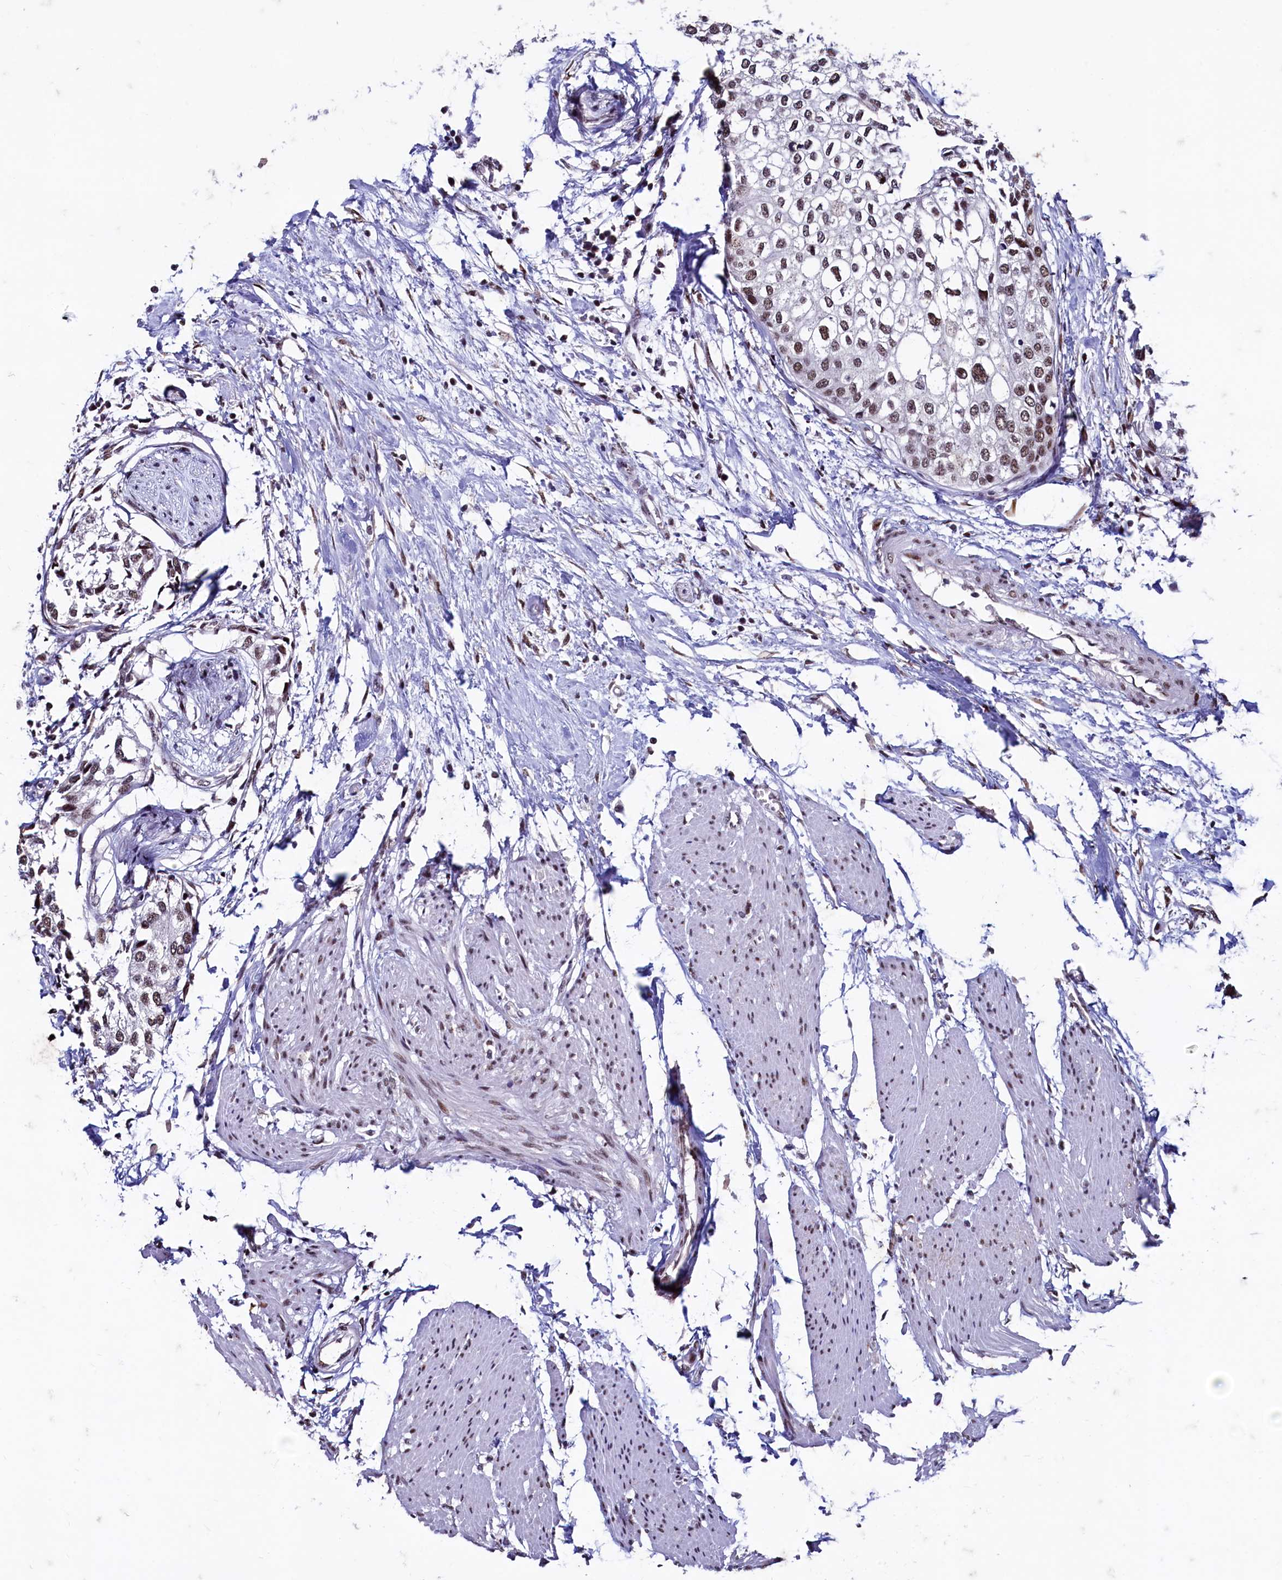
{"staining": {"intensity": "moderate", "quantity": "25%-75%", "location": "nuclear"}, "tissue": "urothelial cancer", "cell_type": "Tumor cells", "image_type": "cancer", "snomed": [{"axis": "morphology", "description": "Urothelial carcinoma, High grade"}, {"axis": "topography", "description": "Urinary bladder"}], "caption": "Brown immunohistochemical staining in human urothelial cancer displays moderate nuclear staining in approximately 25%-75% of tumor cells.", "gene": "CPSF7", "patient": {"sex": "male", "age": 64}}